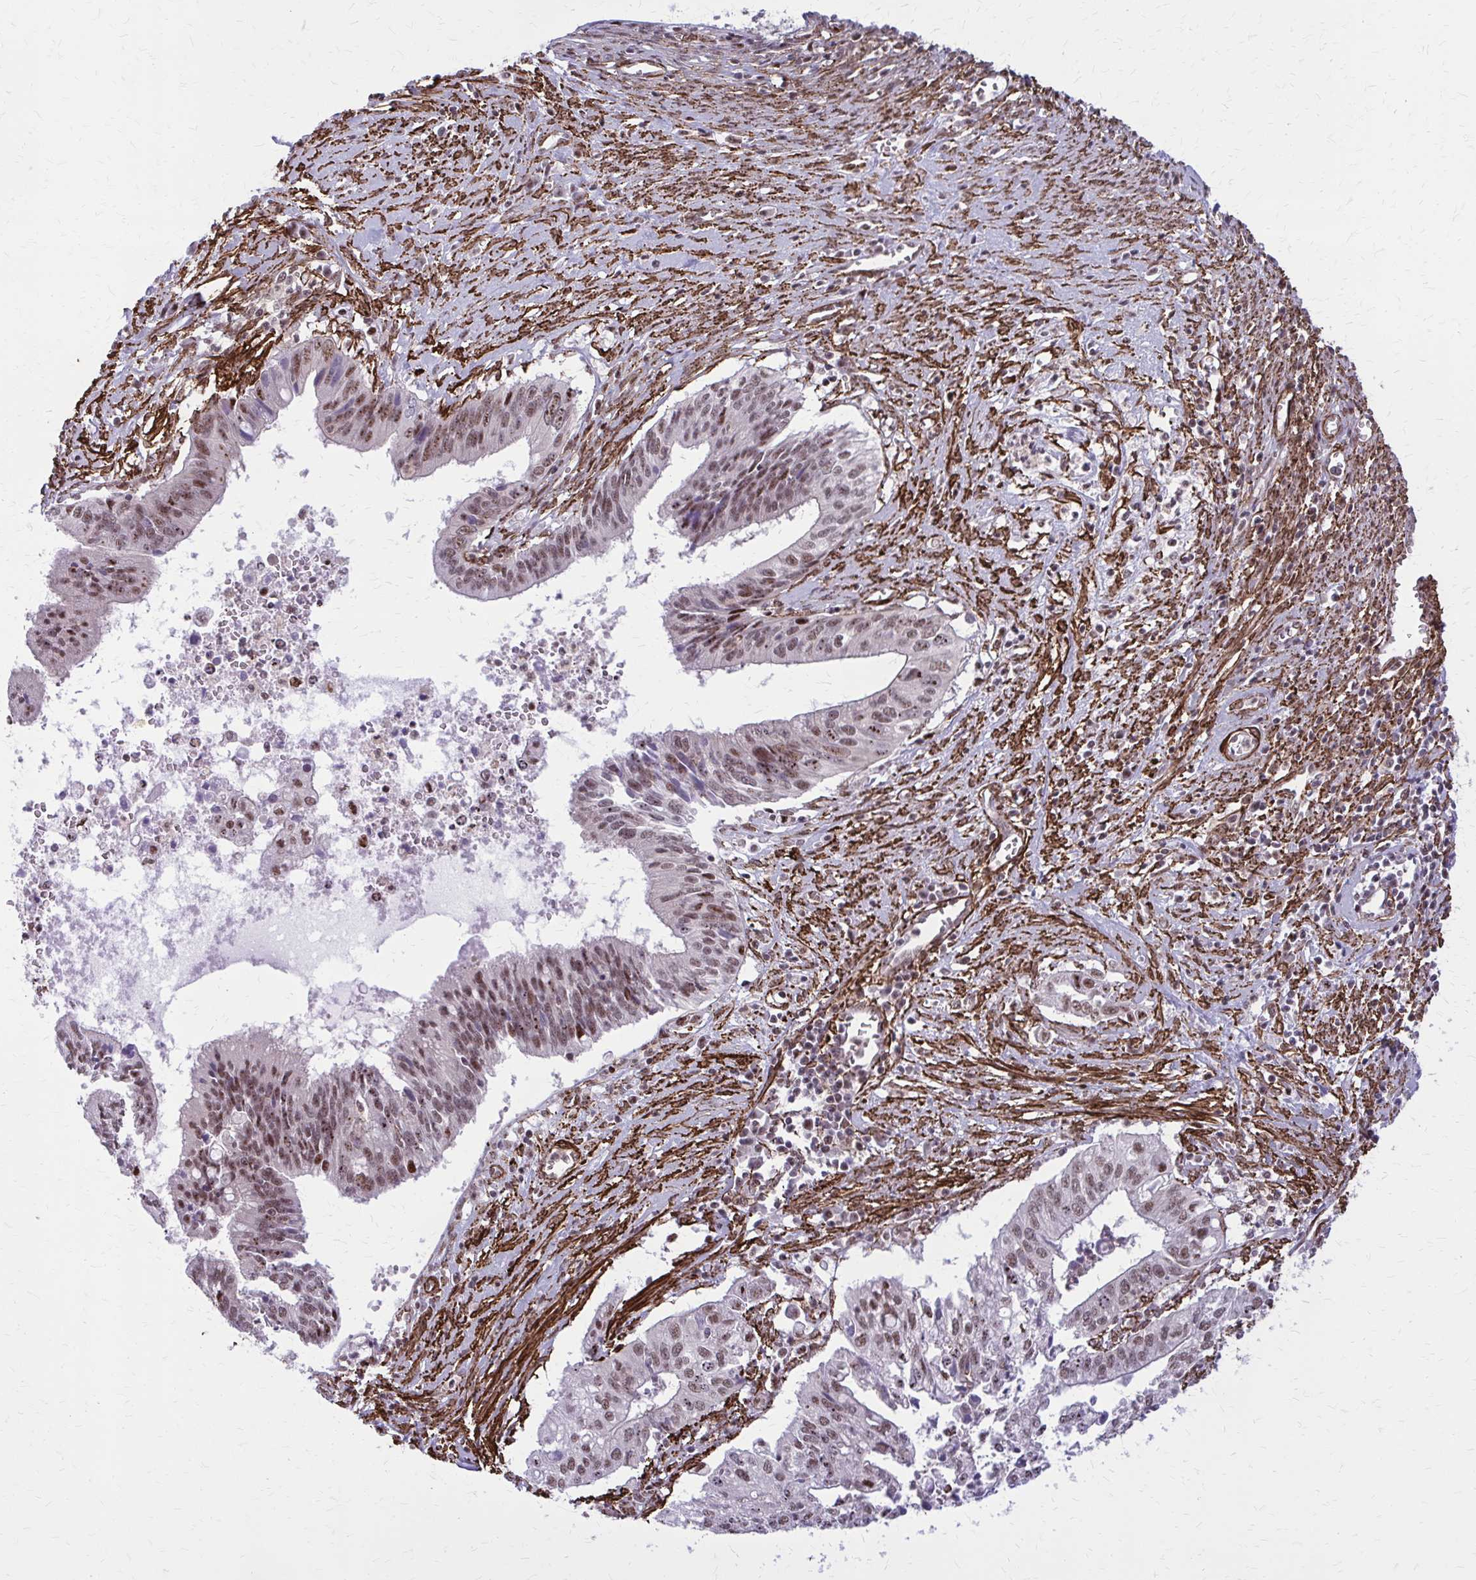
{"staining": {"intensity": "moderate", "quantity": ">75%", "location": "nuclear"}, "tissue": "cervical cancer", "cell_type": "Tumor cells", "image_type": "cancer", "snomed": [{"axis": "morphology", "description": "Adenocarcinoma, NOS"}, {"axis": "topography", "description": "Cervix"}], "caption": "Protein expression analysis of cervical cancer shows moderate nuclear staining in approximately >75% of tumor cells.", "gene": "NRBF2", "patient": {"sex": "female", "age": 44}}